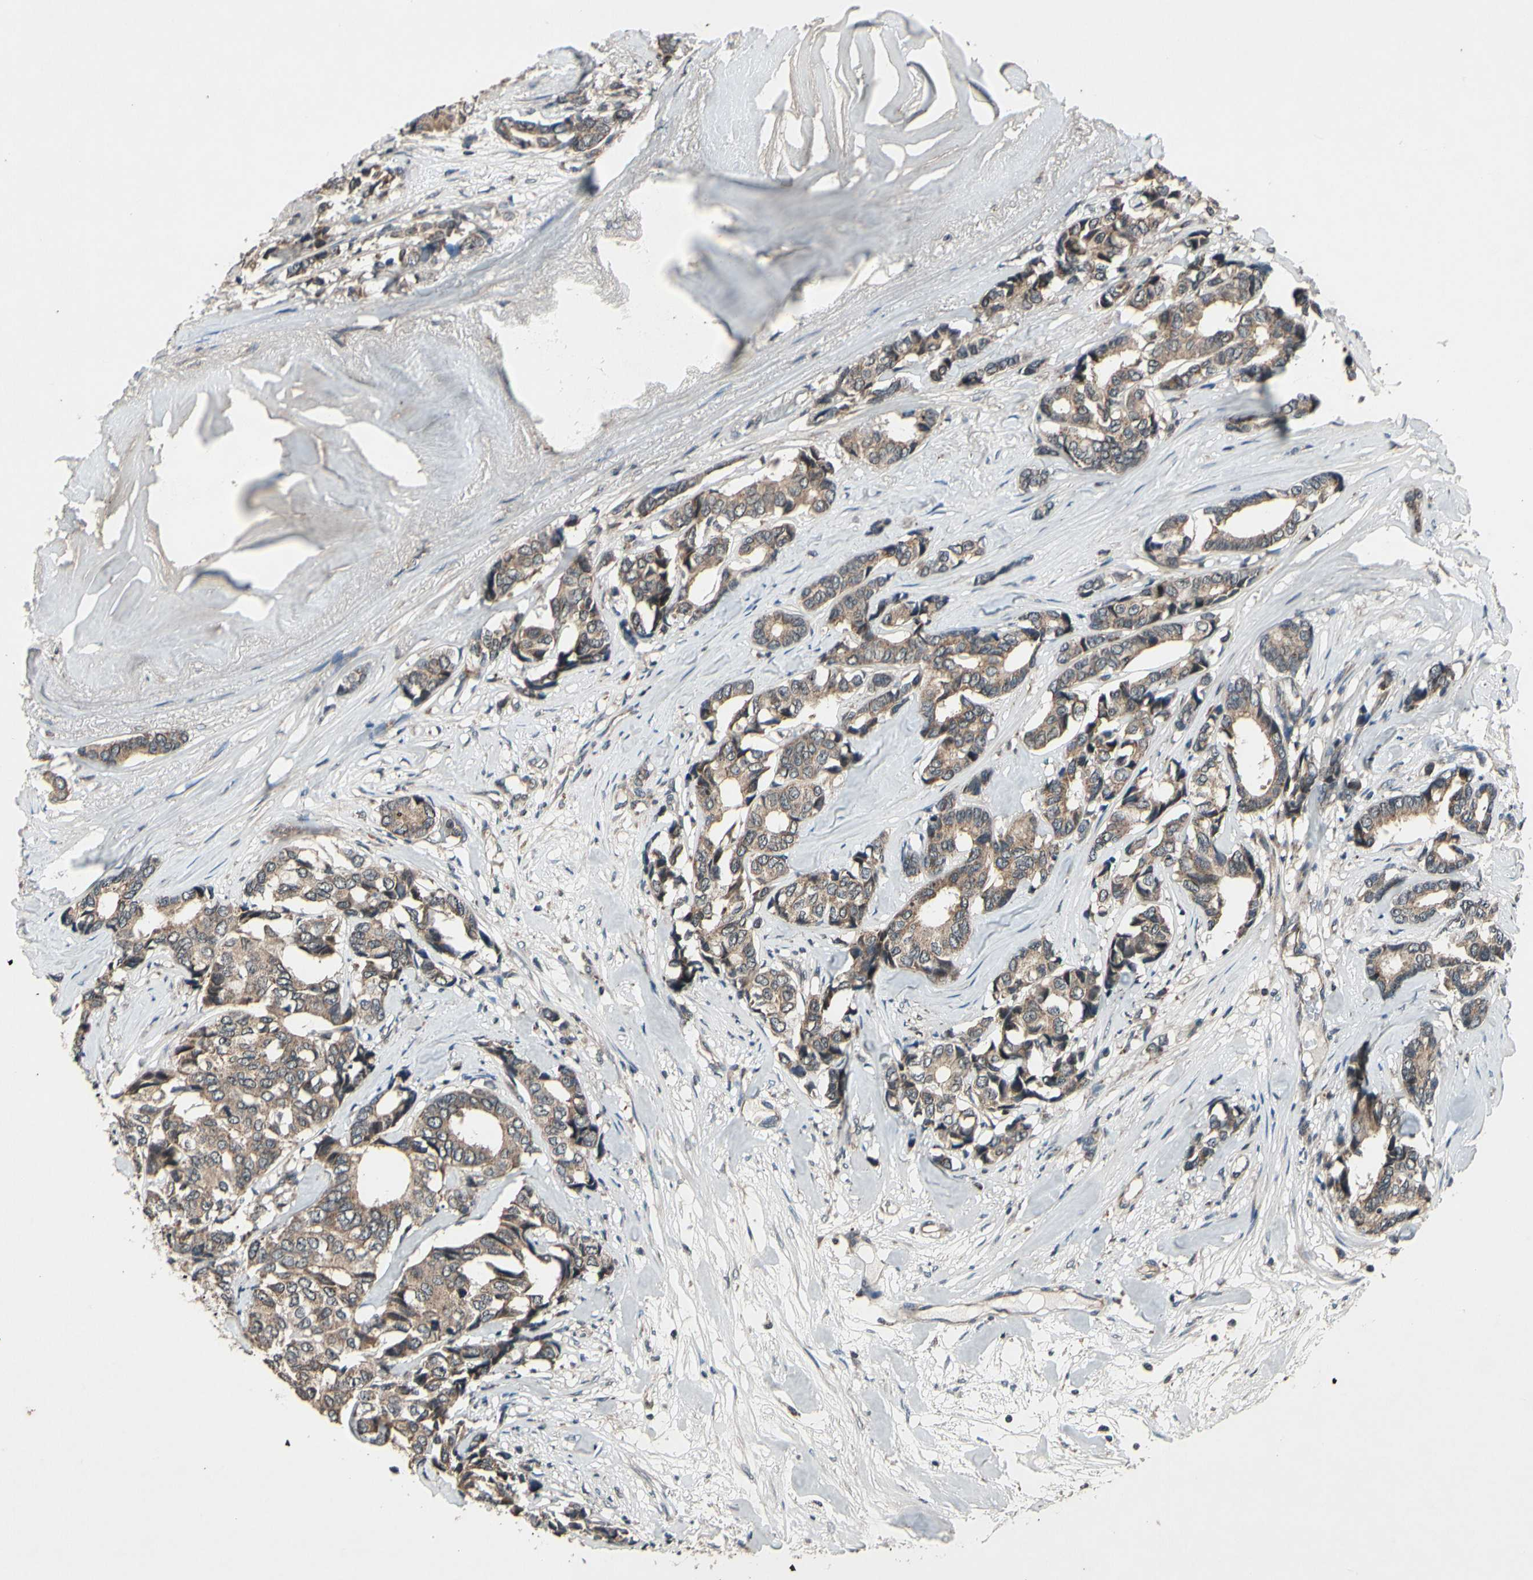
{"staining": {"intensity": "moderate", "quantity": ">75%", "location": "cytoplasmic/membranous"}, "tissue": "breast cancer", "cell_type": "Tumor cells", "image_type": "cancer", "snomed": [{"axis": "morphology", "description": "Duct carcinoma"}, {"axis": "topography", "description": "Breast"}], "caption": "Protein staining demonstrates moderate cytoplasmic/membranous expression in about >75% of tumor cells in breast invasive ductal carcinoma.", "gene": "MBTPS2", "patient": {"sex": "female", "age": 87}}